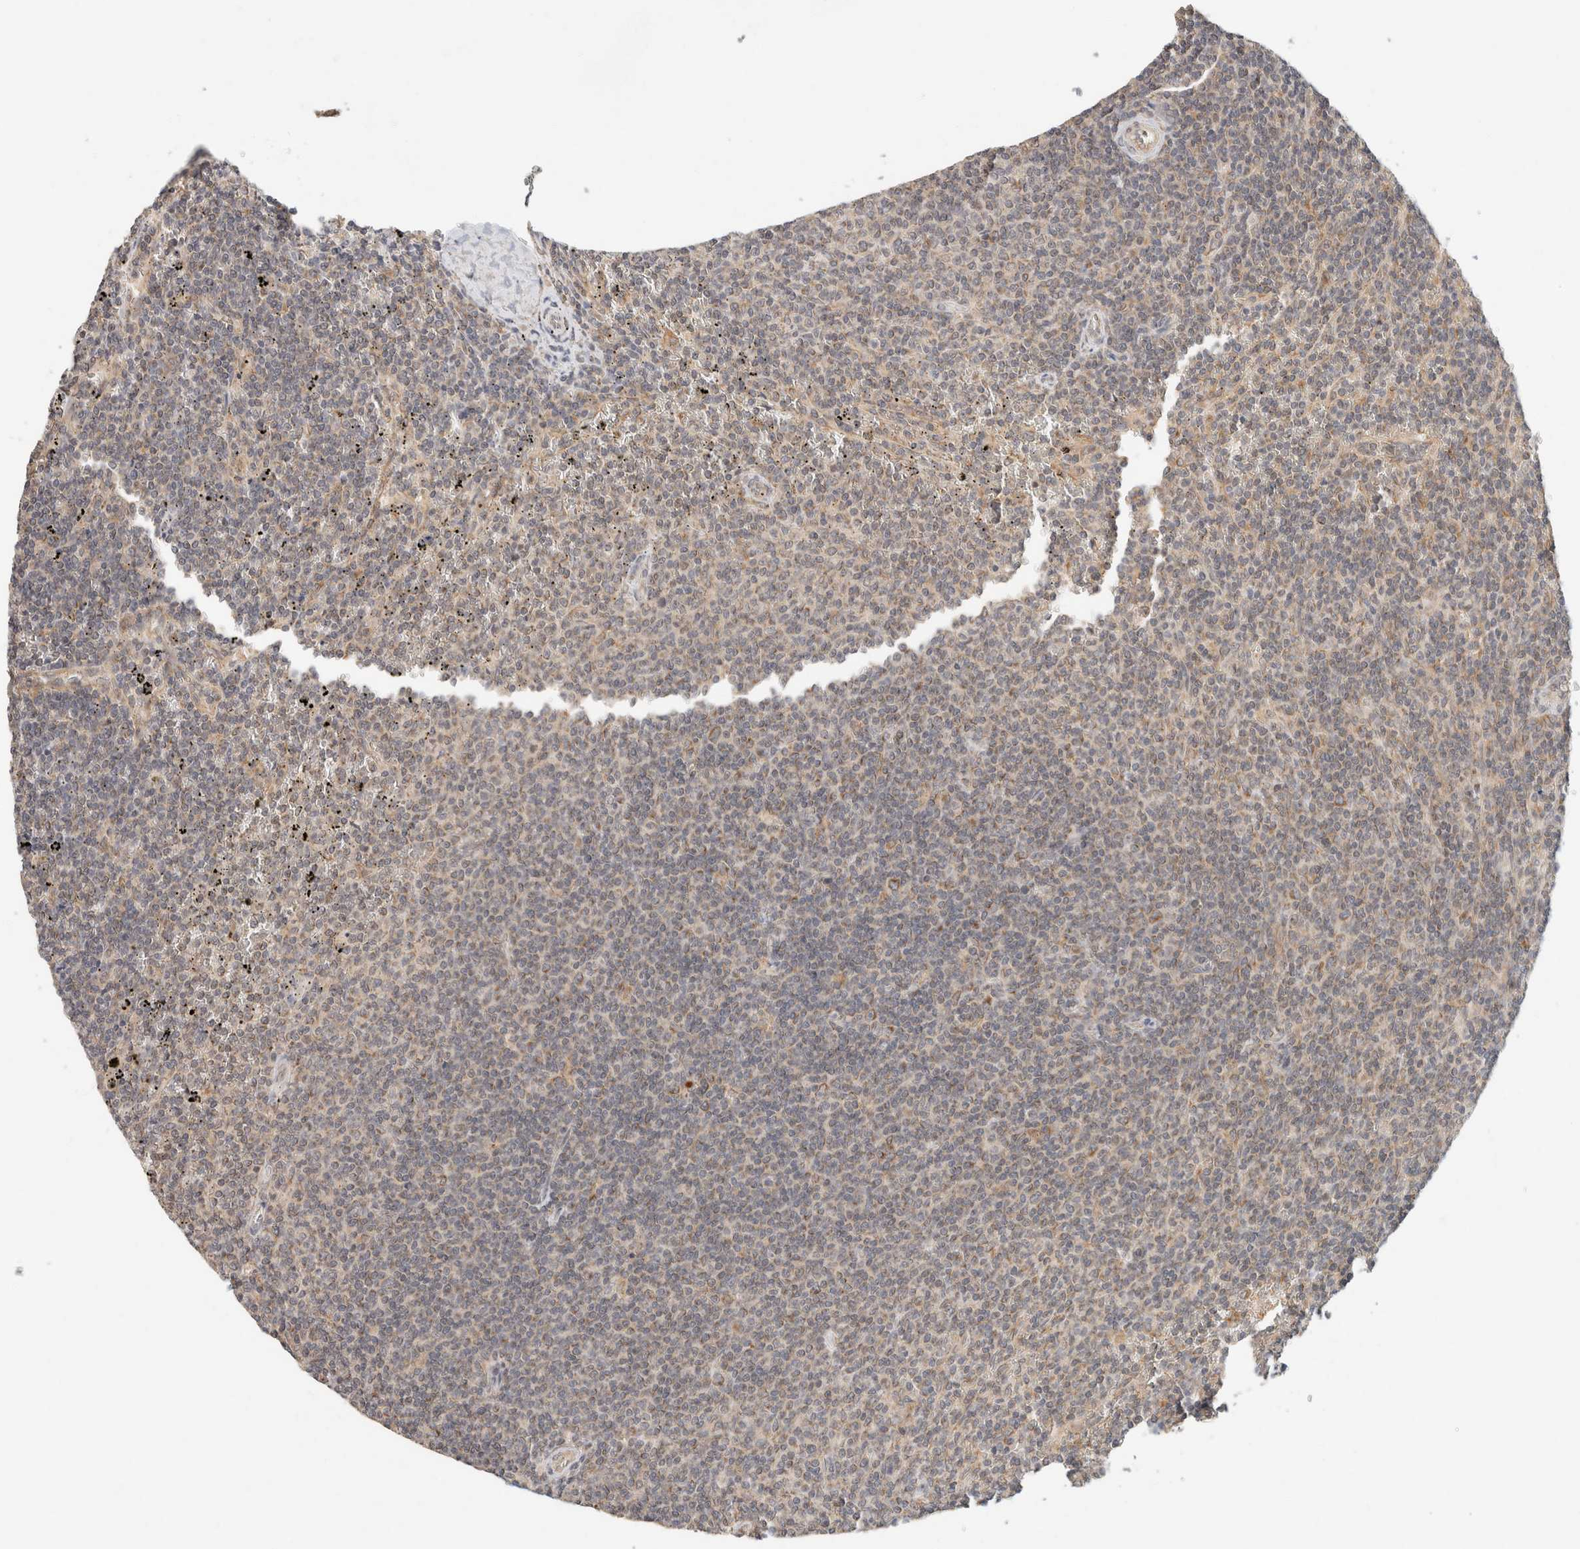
{"staining": {"intensity": "weak", "quantity": "<25%", "location": "cytoplasmic/membranous"}, "tissue": "lymphoma", "cell_type": "Tumor cells", "image_type": "cancer", "snomed": [{"axis": "morphology", "description": "Malignant lymphoma, non-Hodgkin's type, Low grade"}, {"axis": "topography", "description": "Spleen"}], "caption": "The IHC histopathology image has no significant expression in tumor cells of lymphoma tissue.", "gene": "TACC1", "patient": {"sex": "female", "age": 50}}